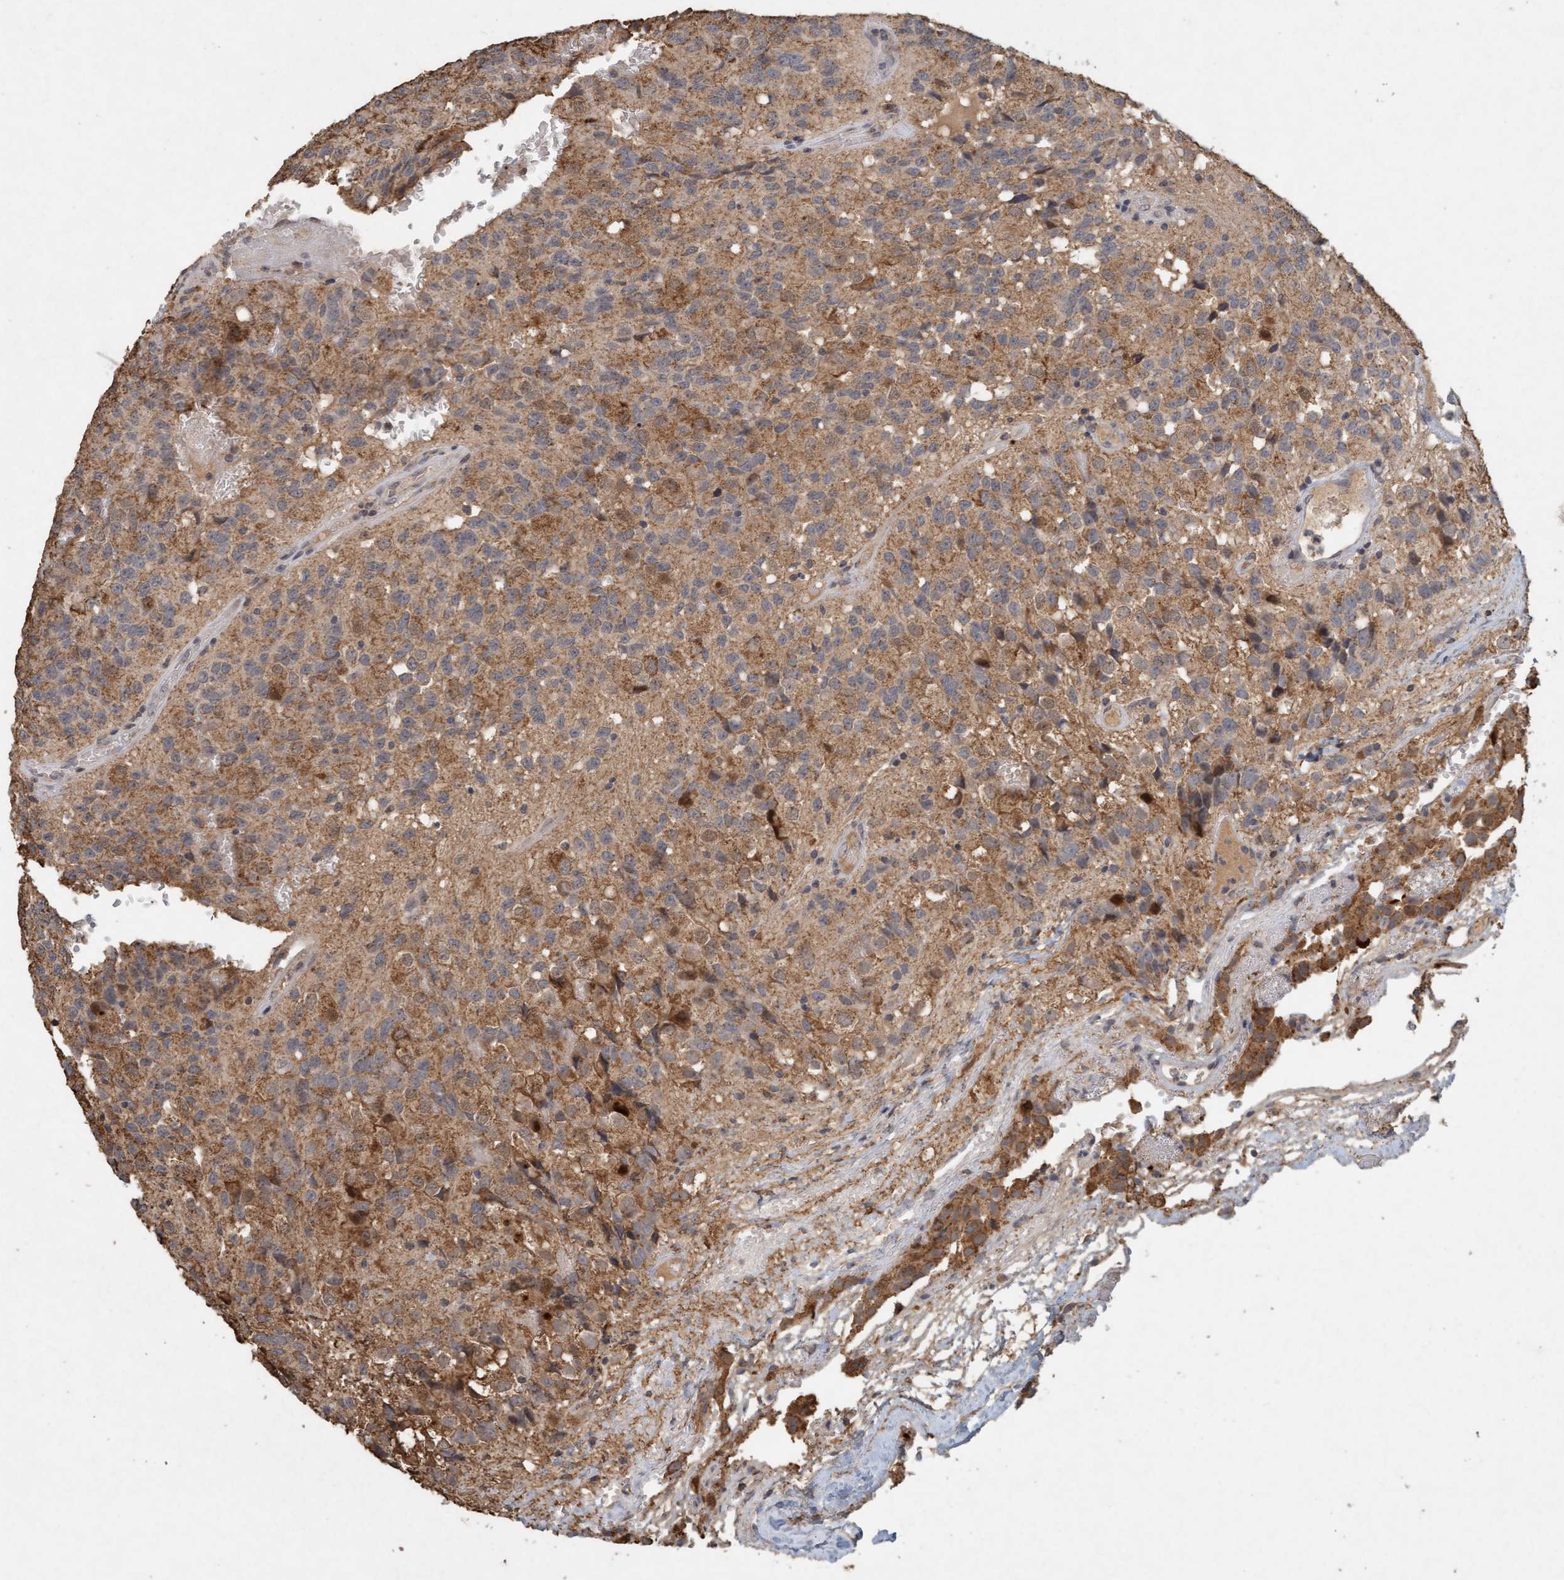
{"staining": {"intensity": "weak", "quantity": "25%-75%", "location": "cytoplasmic/membranous"}, "tissue": "glioma", "cell_type": "Tumor cells", "image_type": "cancer", "snomed": [{"axis": "morphology", "description": "Glioma, malignant, High grade"}, {"axis": "topography", "description": "Brain"}], "caption": "Weak cytoplasmic/membranous protein positivity is appreciated in approximately 25%-75% of tumor cells in malignant high-grade glioma. (DAB = brown stain, brightfield microscopy at high magnification).", "gene": "VSIG8", "patient": {"sex": "male", "age": 32}}